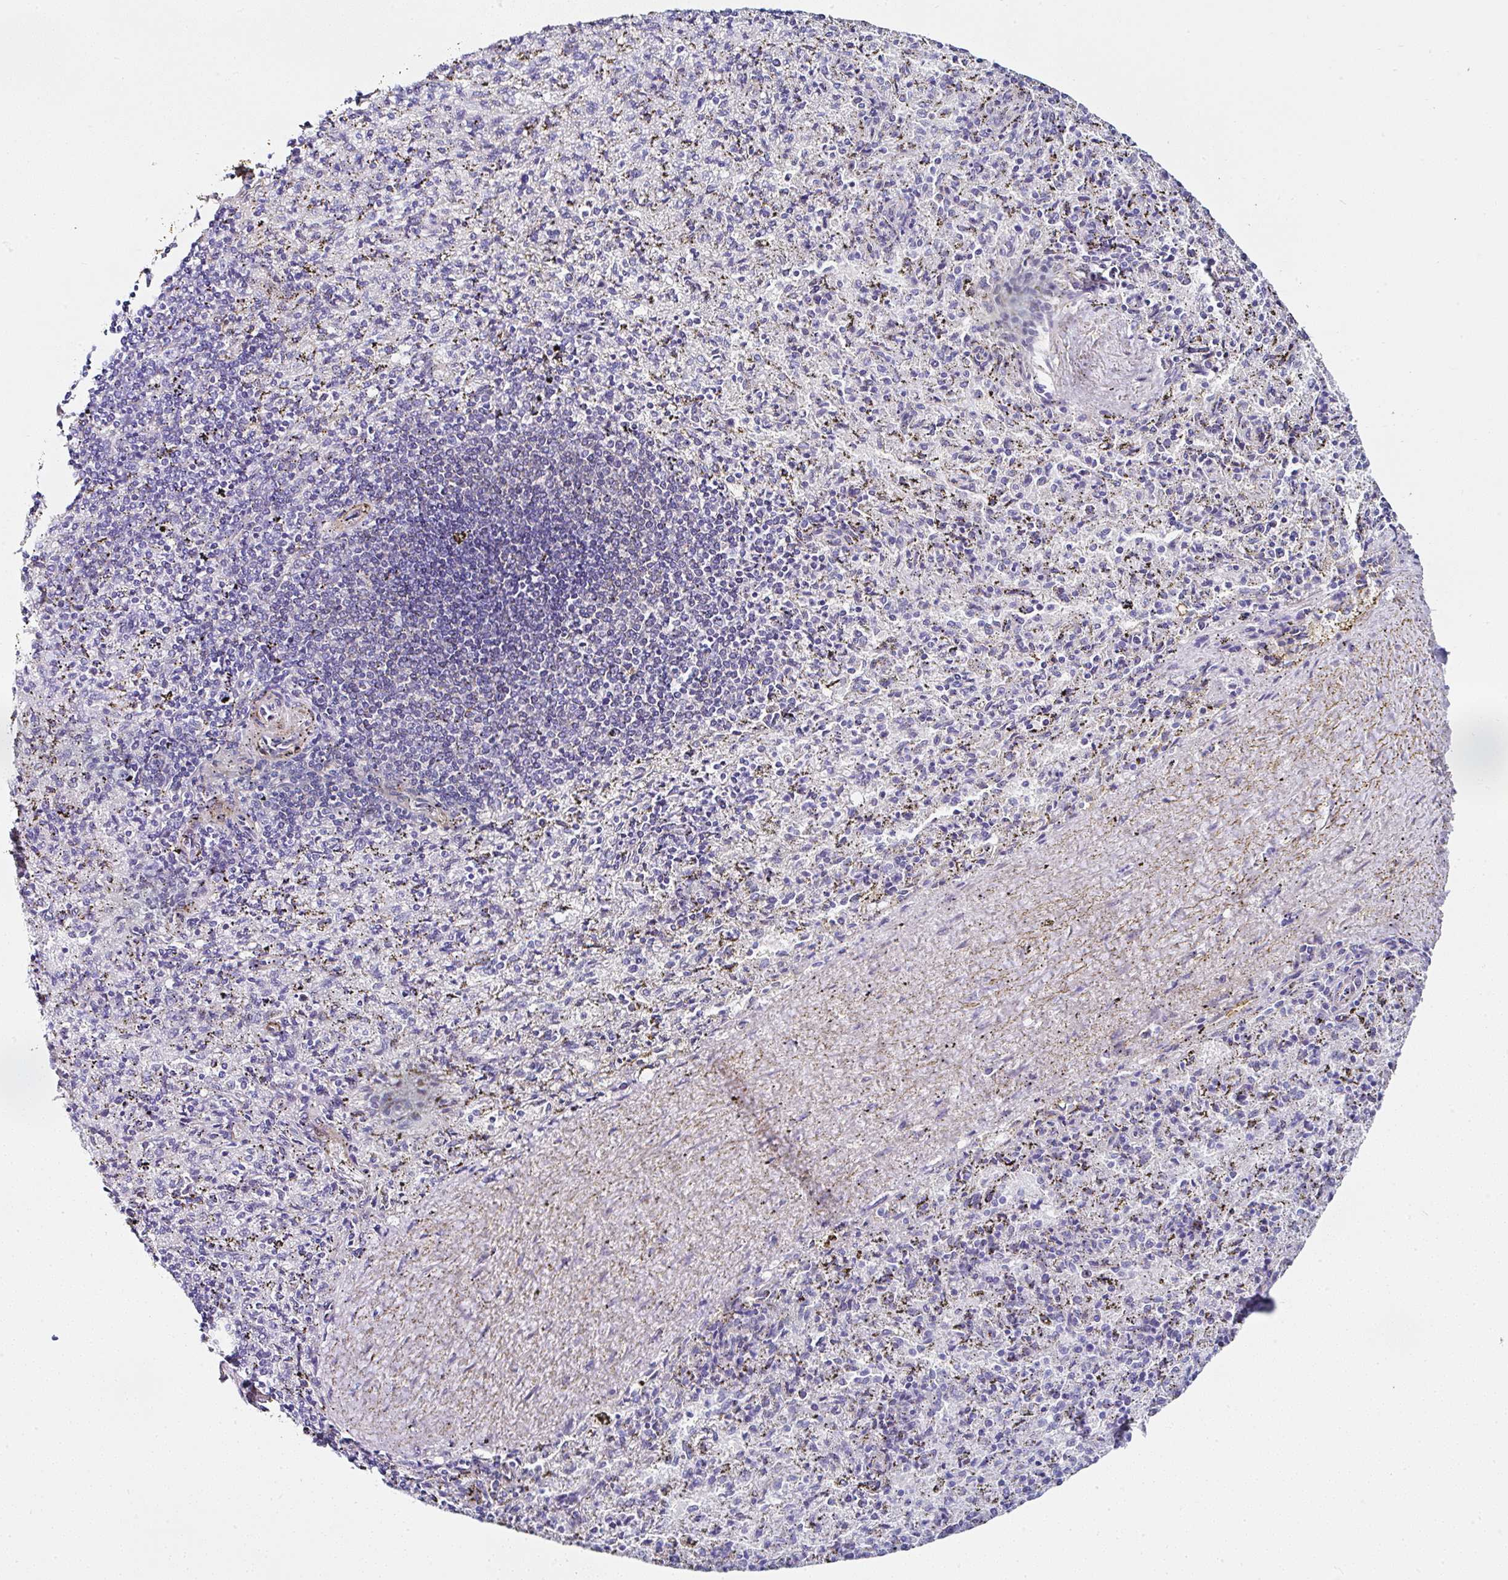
{"staining": {"intensity": "negative", "quantity": "none", "location": "none"}, "tissue": "spleen", "cell_type": "Cells in red pulp", "image_type": "normal", "snomed": [{"axis": "morphology", "description": "Normal tissue, NOS"}, {"axis": "topography", "description": "Spleen"}], "caption": "This is a photomicrograph of IHC staining of unremarkable spleen, which shows no staining in cells in red pulp.", "gene": "PPFIA4", "patient": {"sex": "male", "age": 57}}